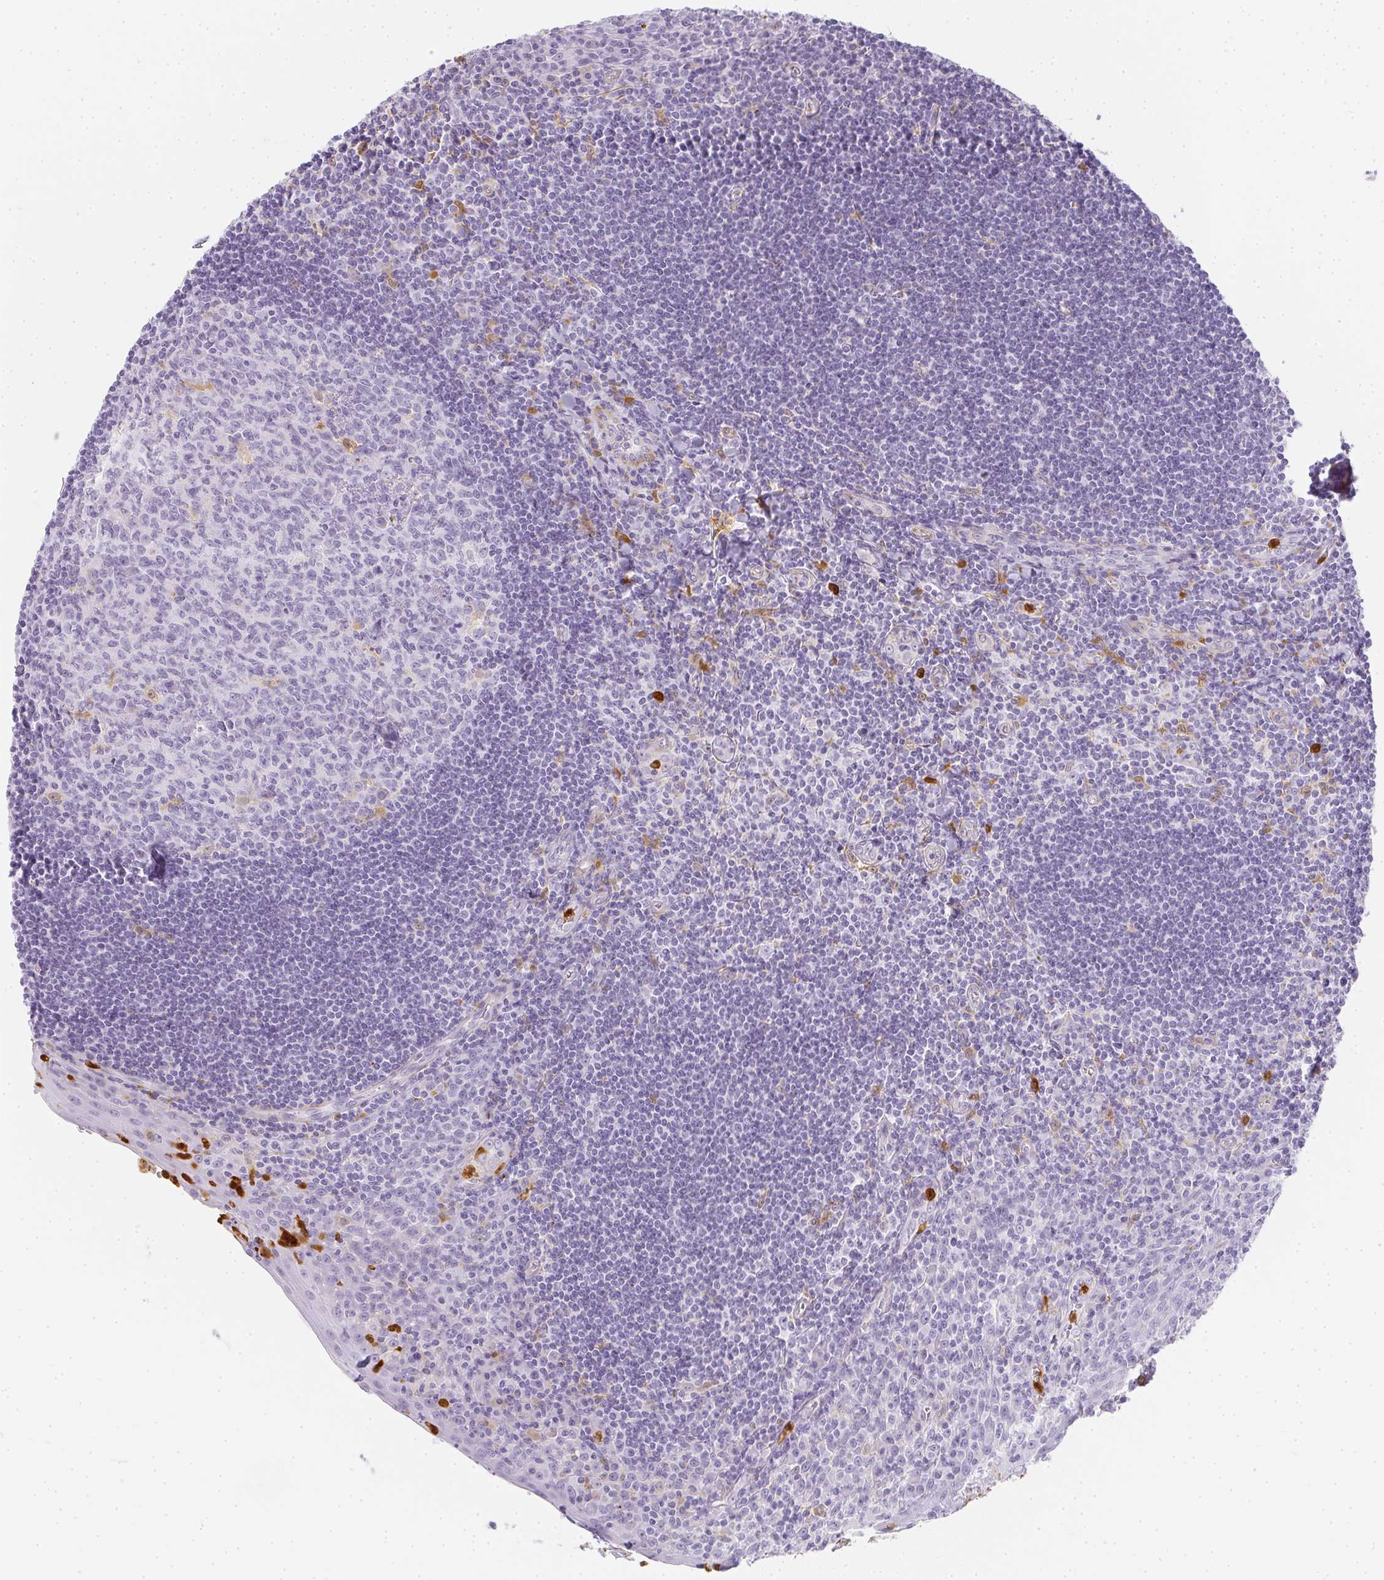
{"staining": {"intensity": "negative", "quantity": "none", "location": "none"}, "tissue": "tonsil", "cell_type": "Germinal center cells", "image_type": "normal", "snomed": [{"axis": "morphology", "description": "Normal tissue, NOS"}, {"axis": "topography", "description": "Tonsil"}], "caption": "IHC image of benign tonsil: human tonsil stained with DAB (3,3'-diaminobenzidine) exhibits no significant protein positivity in germinal center cells. (DAB IHC with hematoxylin counter stain).", "gene": "HK3", "patient": {"sex": "male", "age": 27}}